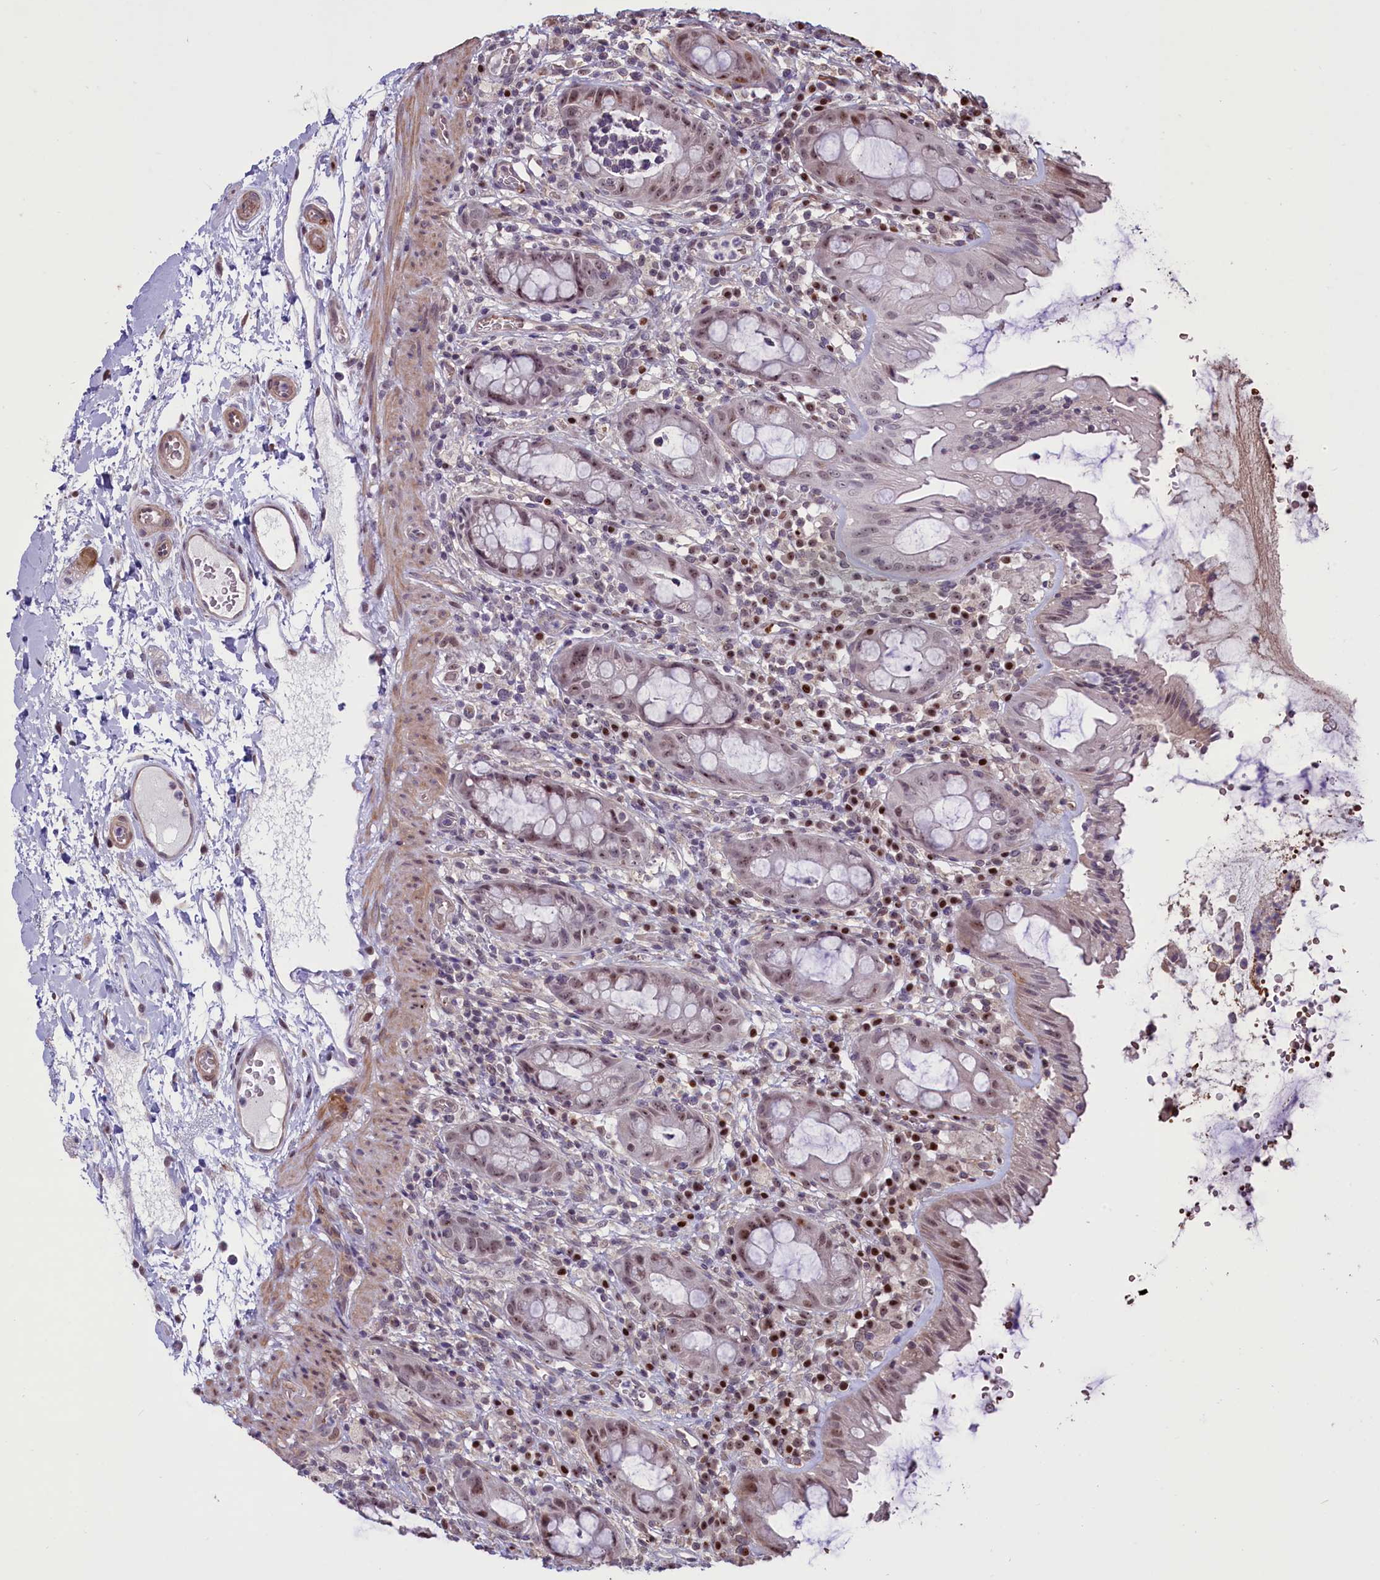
{"staining": {"intensity": "moderate", "quantity": "25%-75%", "location": "nuclear"}, "tissue": "rectum", "cell_type": "Glandular cells", "image_type": "normal", "snomed": [{"axis": "morphology", "description": "Normal tissue, NOS"}, {"axis": "topography", "description": "Rectum"}], "caption": "A brown stain highlights moderate nuclear positivity of a protein in glandular cells of benign rectum. (DAB = brown stain, brightfield microscopy at high magnification).", "gene": "SHFL", "patient": {"sex": "female", "age": 57}}